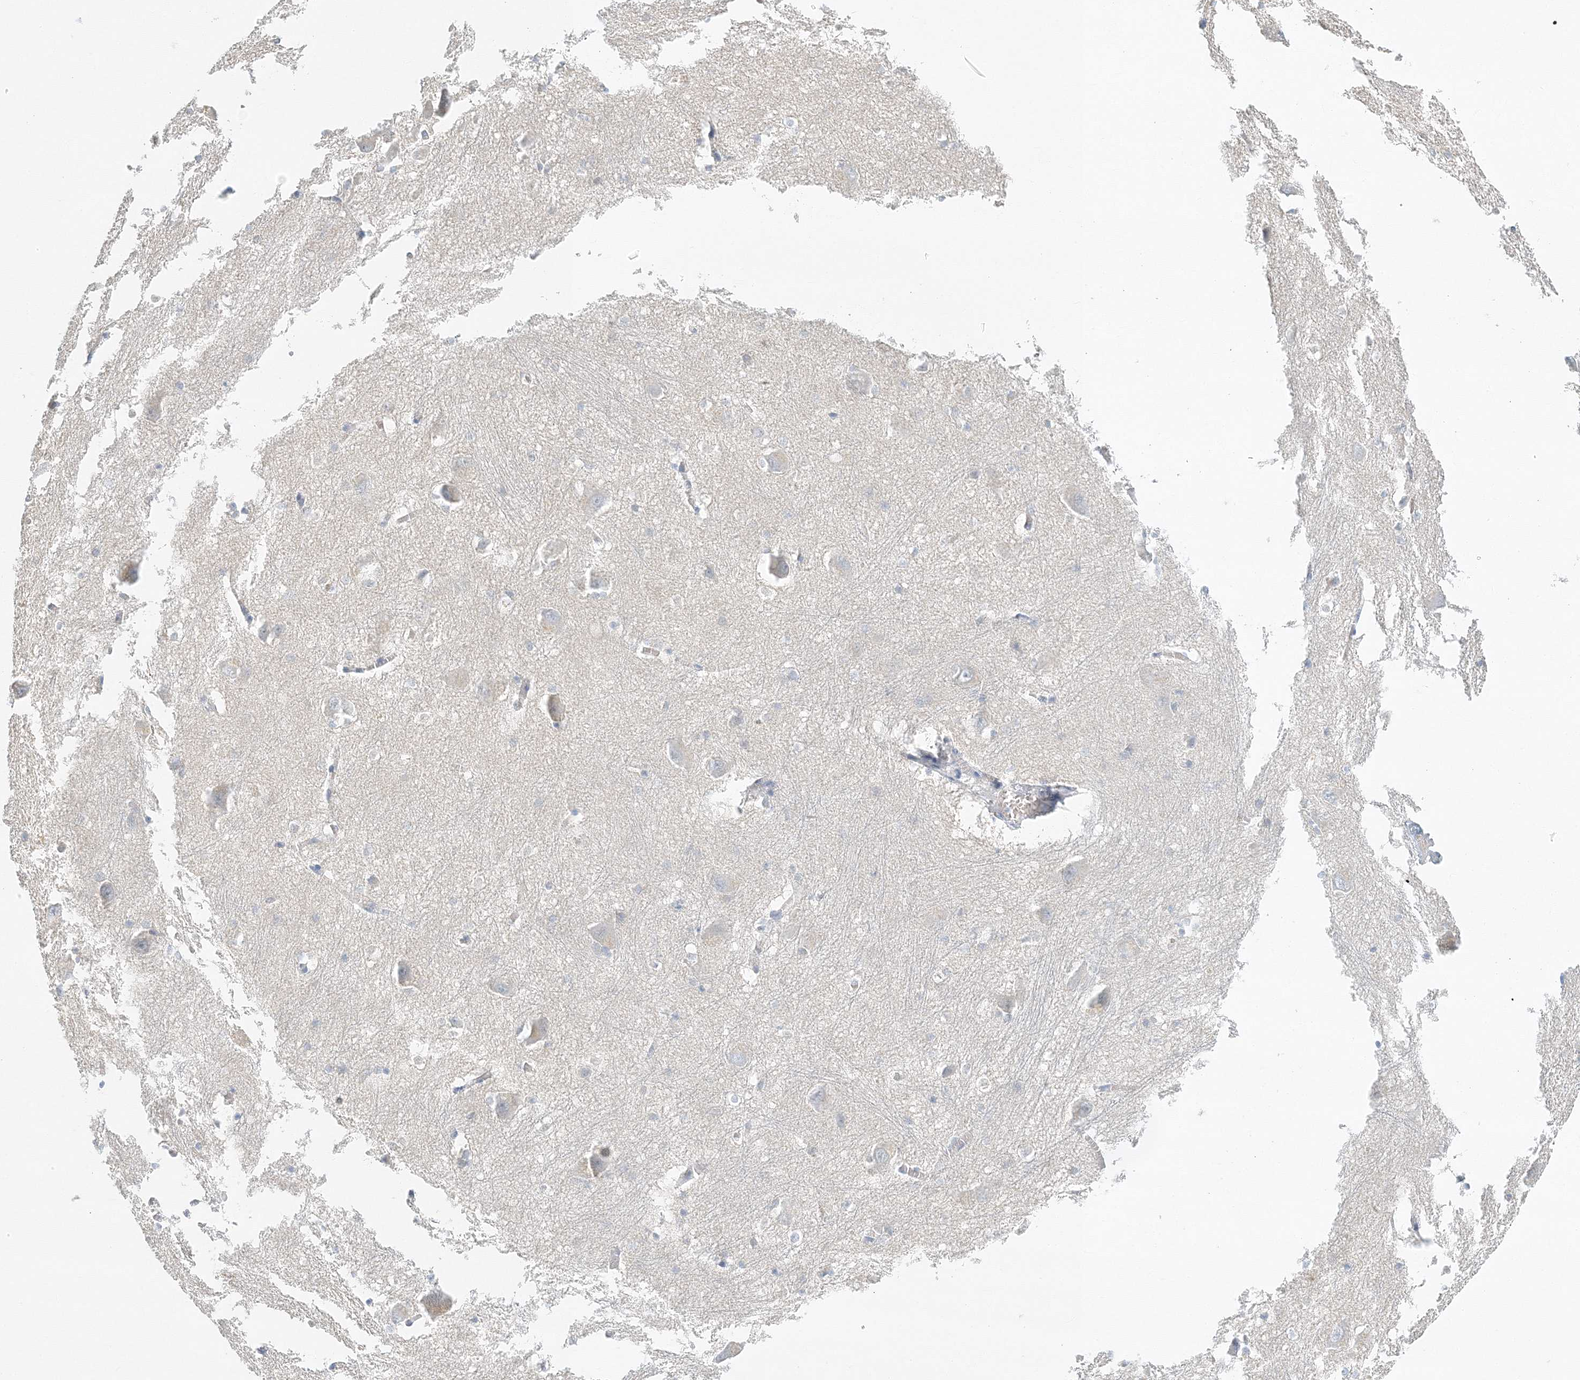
{"staining": {"intensity": "negative", "quantity": "none", "location": "none"}, "tissue": "caudate", "cell_type": "Glial cells", "image_type": "normal", "snomed": [{"axis": "morphology", "description": "Normal tissue, NOS"}, {"axis": "topography", "description": "Lateral ventricle wall"}], "caption": "This is an immunohistochemistry image of normal human caudate. There is no expression in glial cells.", "gene": "VILL", "patient": {"sex": "male", "age": 37}}